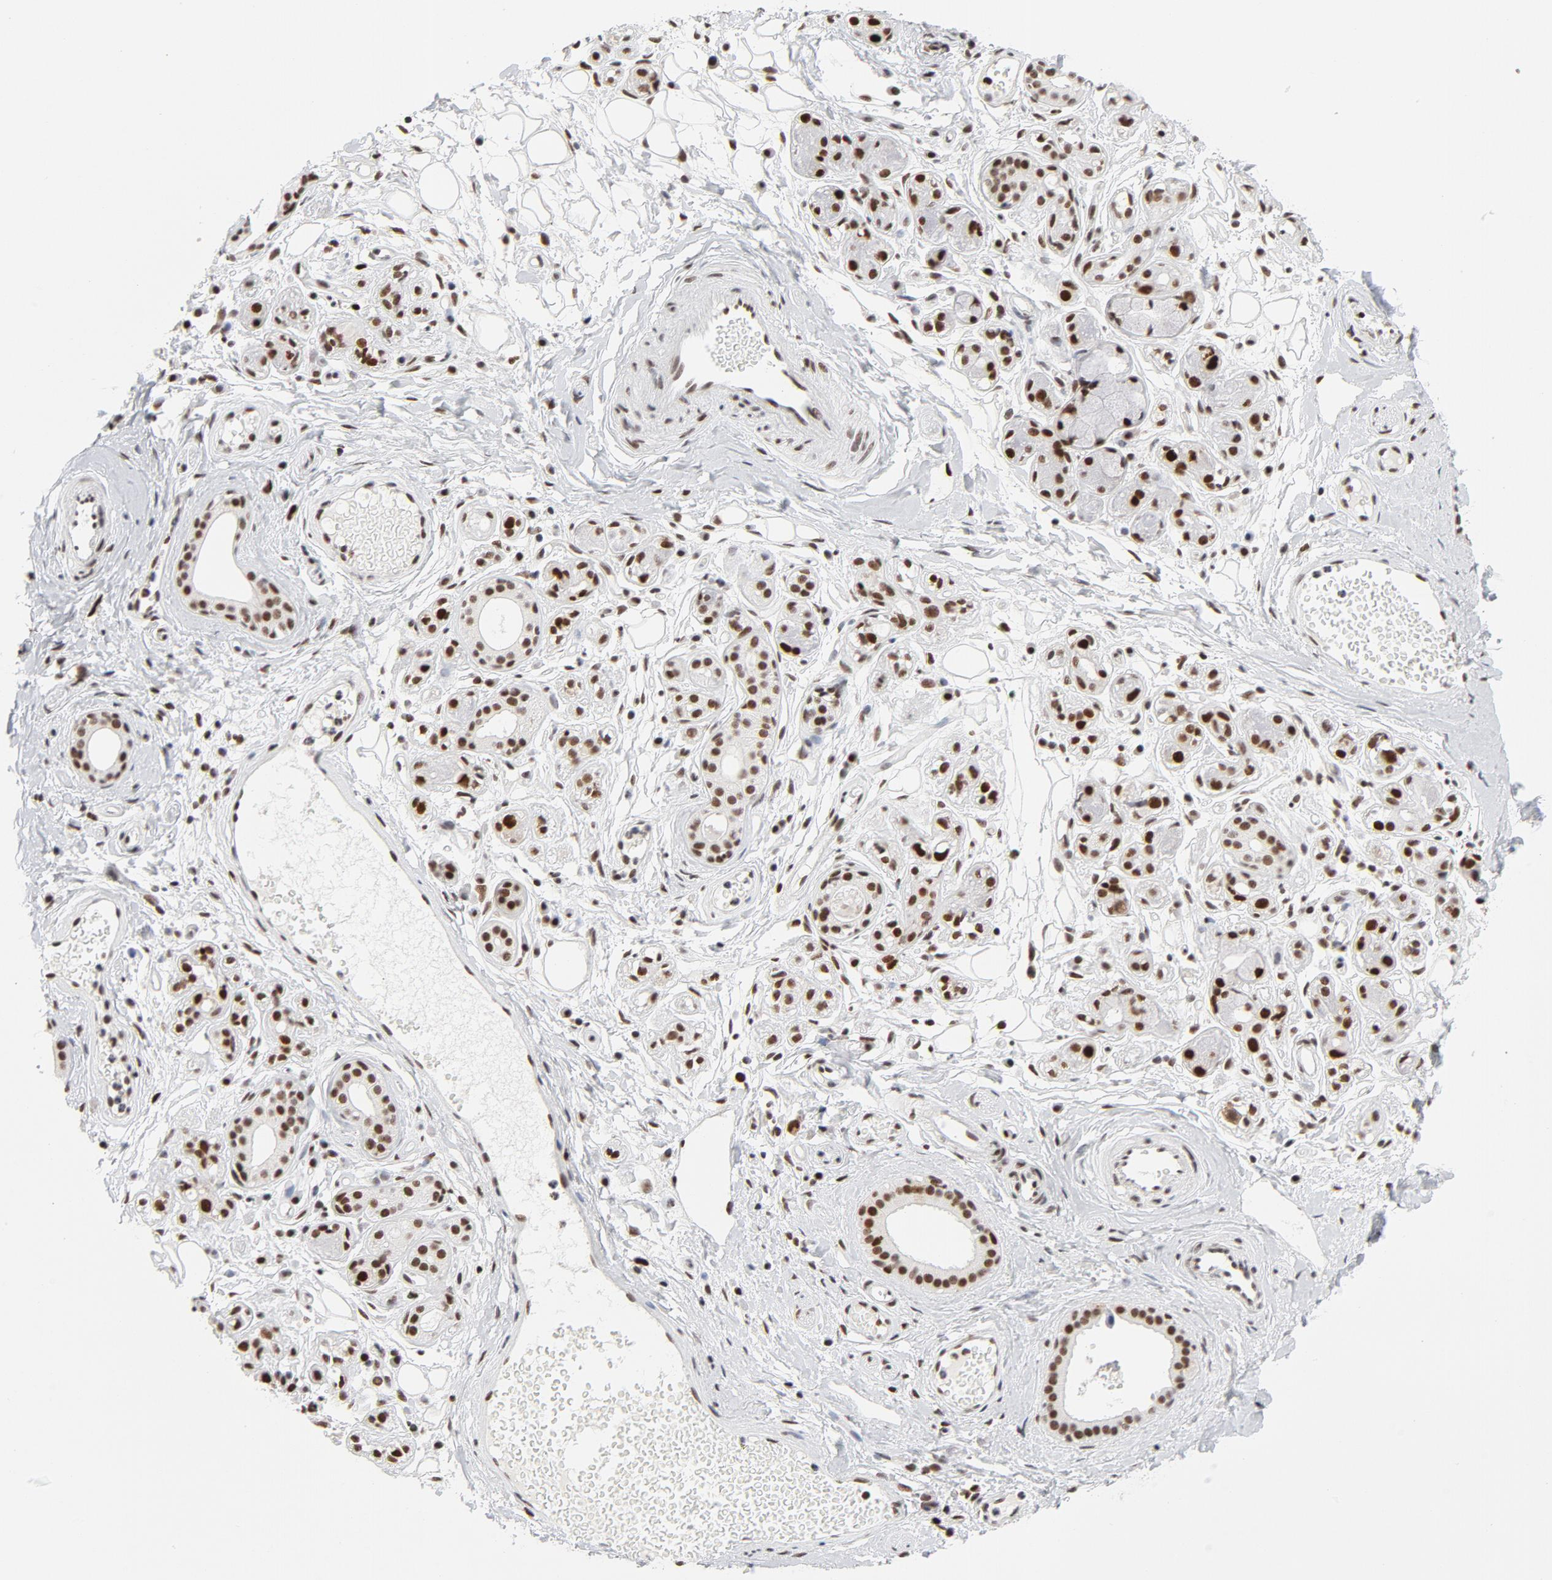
{"staining": {"intensity": "moderate", "quantity": ">75%", "location": "nuclear"}, "tissue": "salivary gland", "cell_type": "Glandular cells", "image_type": "normal", "snomed": [{"axis": "morphology", "description": "Normal tissue, NOS"}, {"axis": "topography", "description": "Salivary gland"}], "caption": "Unremarkable salivary gland displays moderate nuclear staining in about >75% of glandular cells.", "gene": "RFC4", "patient": {"sex": "male", "age": 54}}